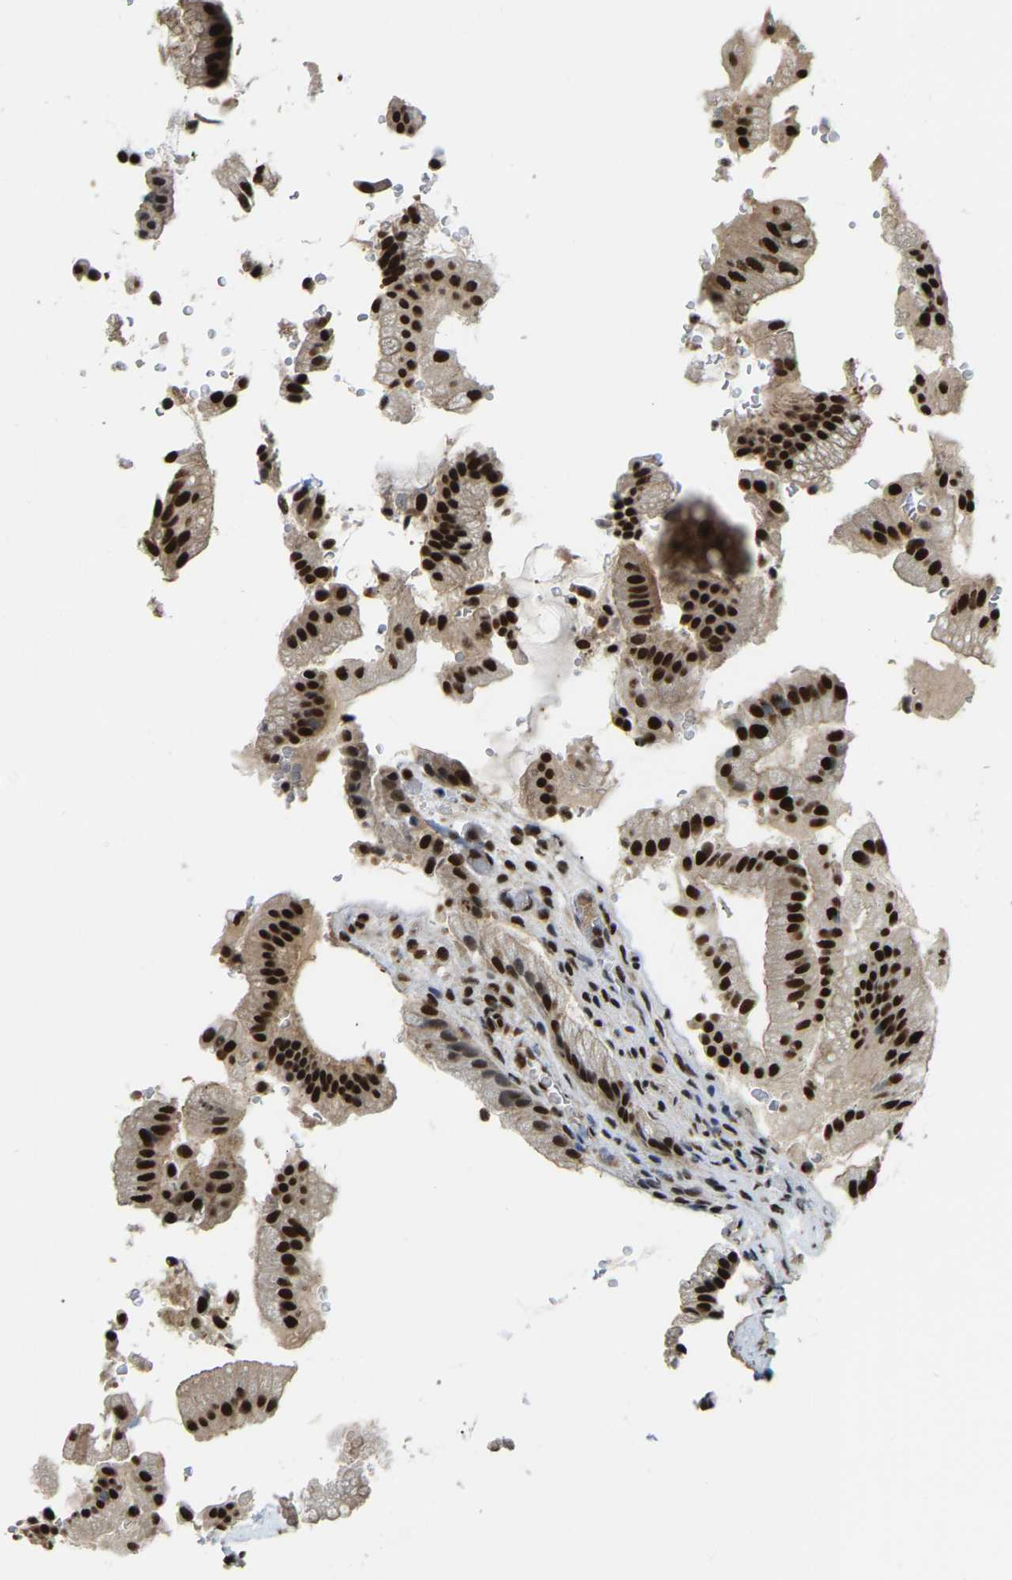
{"staining": {"intensity": "strong", "quantity": ">75%", "location": "nuclear"}, "tissue": "gallbladder", "cell_type": "Glandular cells", "image_type": "normal", "snomed": [{"axis": "morphology", "description": "Normal tissue, NOS"}, {"axis": "topography", "description": "Gallbladder"}], "caption": "Benign gallbladder demonstrates strong nuclear staining in about >75% of glandular cells.", "gene": "NUMA1", "patient": {"sex": "male", "age": 49}}